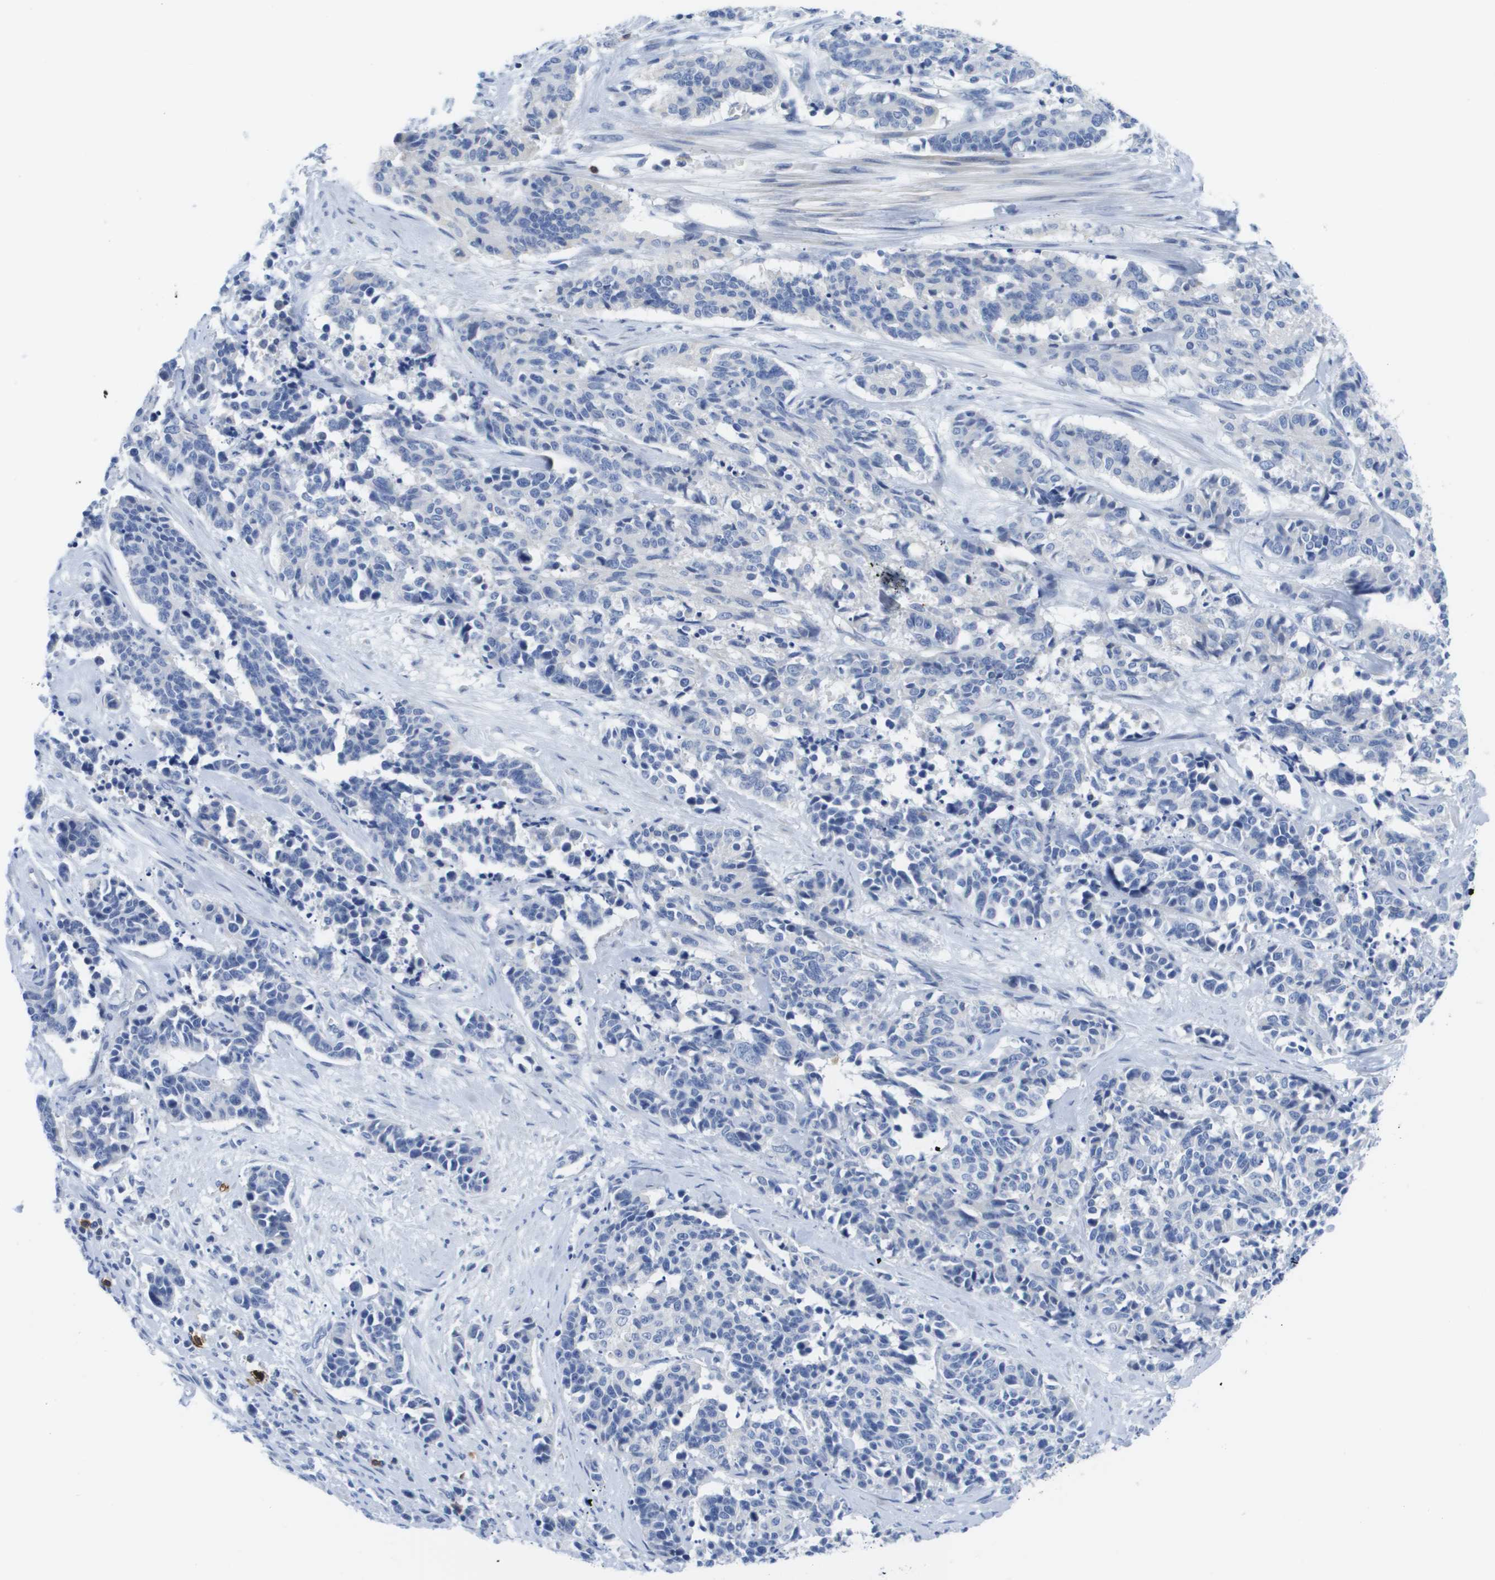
{"staining": {"intensity": "negative", "quantity": "none", "location": "none"}, "tissue": "cervical cancer", "cell_type": "Tumor cells", "image_type": "cancer", "snomed": [{"axis": "morphology", "description": "Squamous cell carcinoma, NOS"}, {"axis": "topography", "description": "Cervix"}], "caption": "An immunohistochemistry (IHC) micrograph of cervical cancer (squamous cell carcinoma) is shown. There is no staining in tumor cells of cervical cancer (squamous cell carcinoma).", "gene": "MS4A1", "patient": {"sex": "female", "age": 35}}